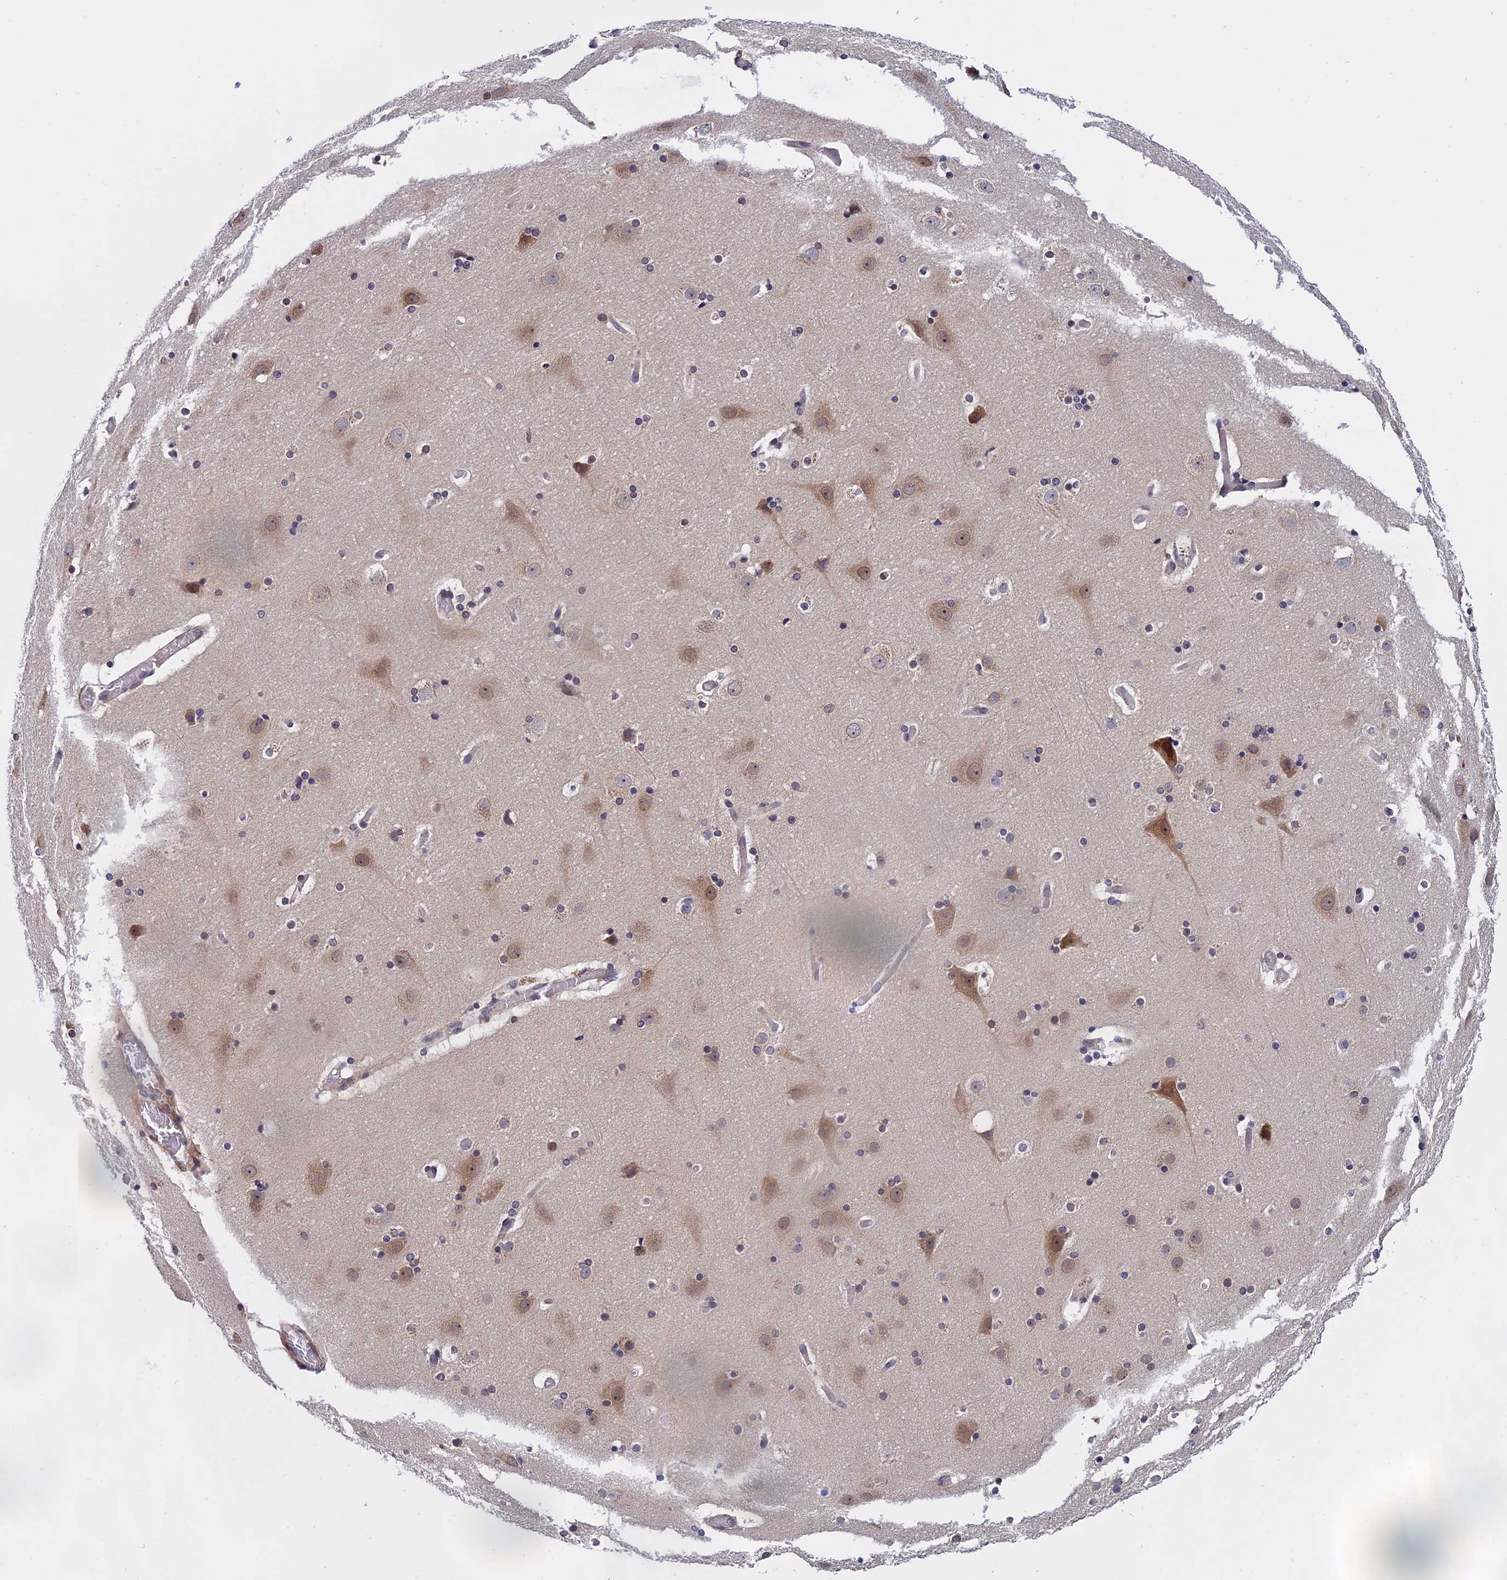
{"staining": {"intensity": "negative", "quantity": "none", "location": "none"}, "tissue": "cerebral cortex", "cell_type": "Endothelial cells", "image_type": "normal", "snomed": [{"axis": "morphology", "description": "Normal tissue, NOS"}, {"axis": "topography", "description": "Cerebral cortex"}], "caption": "This is an IHC image of benign cerebral cortex. There is no positivity in endothelial cells.", "gene": "NAA10", "patient": {"sex": "male", "age": 57}}